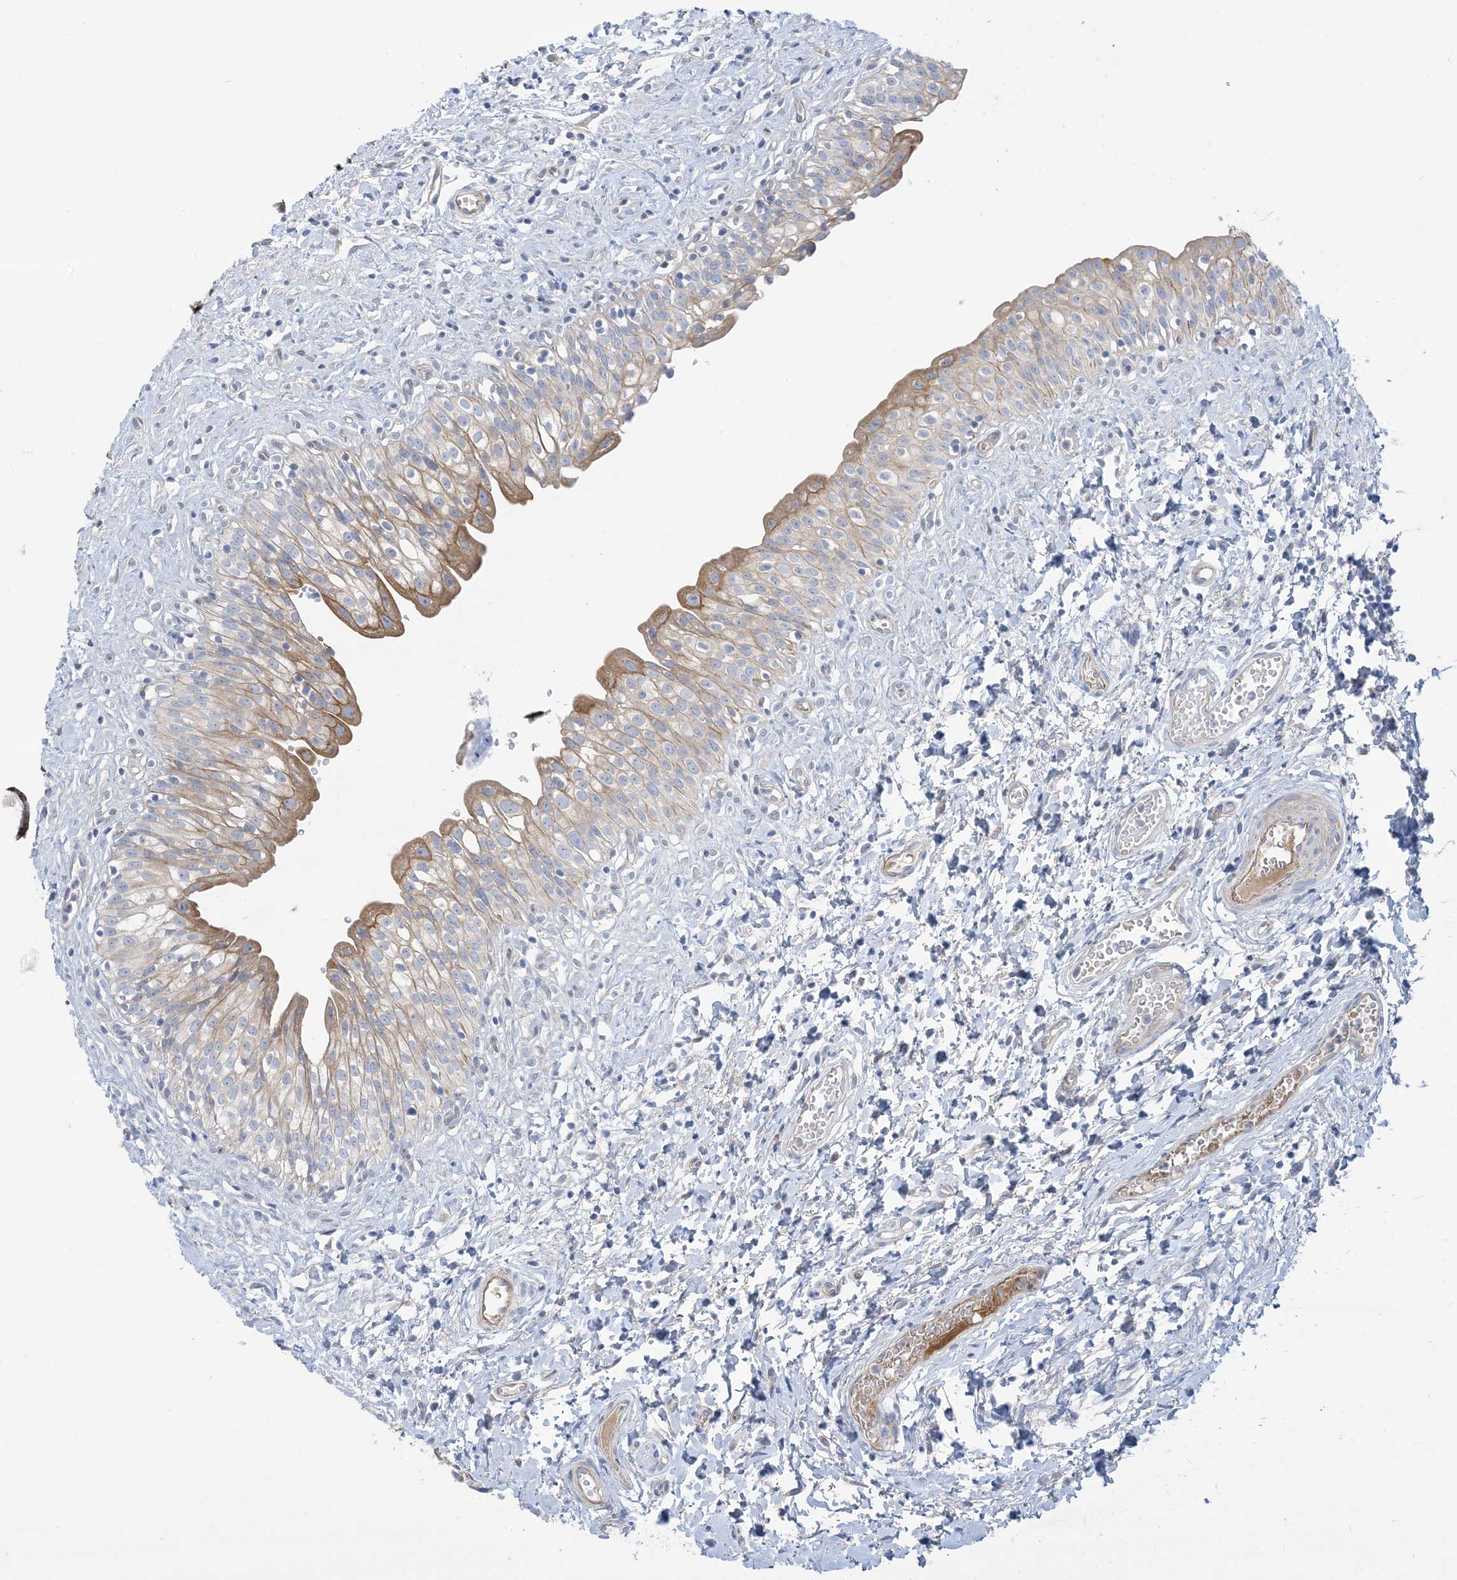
{"staining": {"intensity": "moderate", "quantity": "25%-75%", "location": "cytoplasmic/membranous"}, "tissue": "urinary bladder", "cell_type": "Urothelial cells", "image_type": "normal", "snomed": [{"axis": "morphology", "description": "Normal tissue, NOS"}, {"axis": "topography", "description": "Urinary bladder"}], "caption": "This is a histology image of IHC staining of benign urinary bladder, which shows moderate expression in the cytoplasmic/membranous of urothelial cells.", "gene": "ATP11C", "patient": {"sex": "male", "age": 51}}